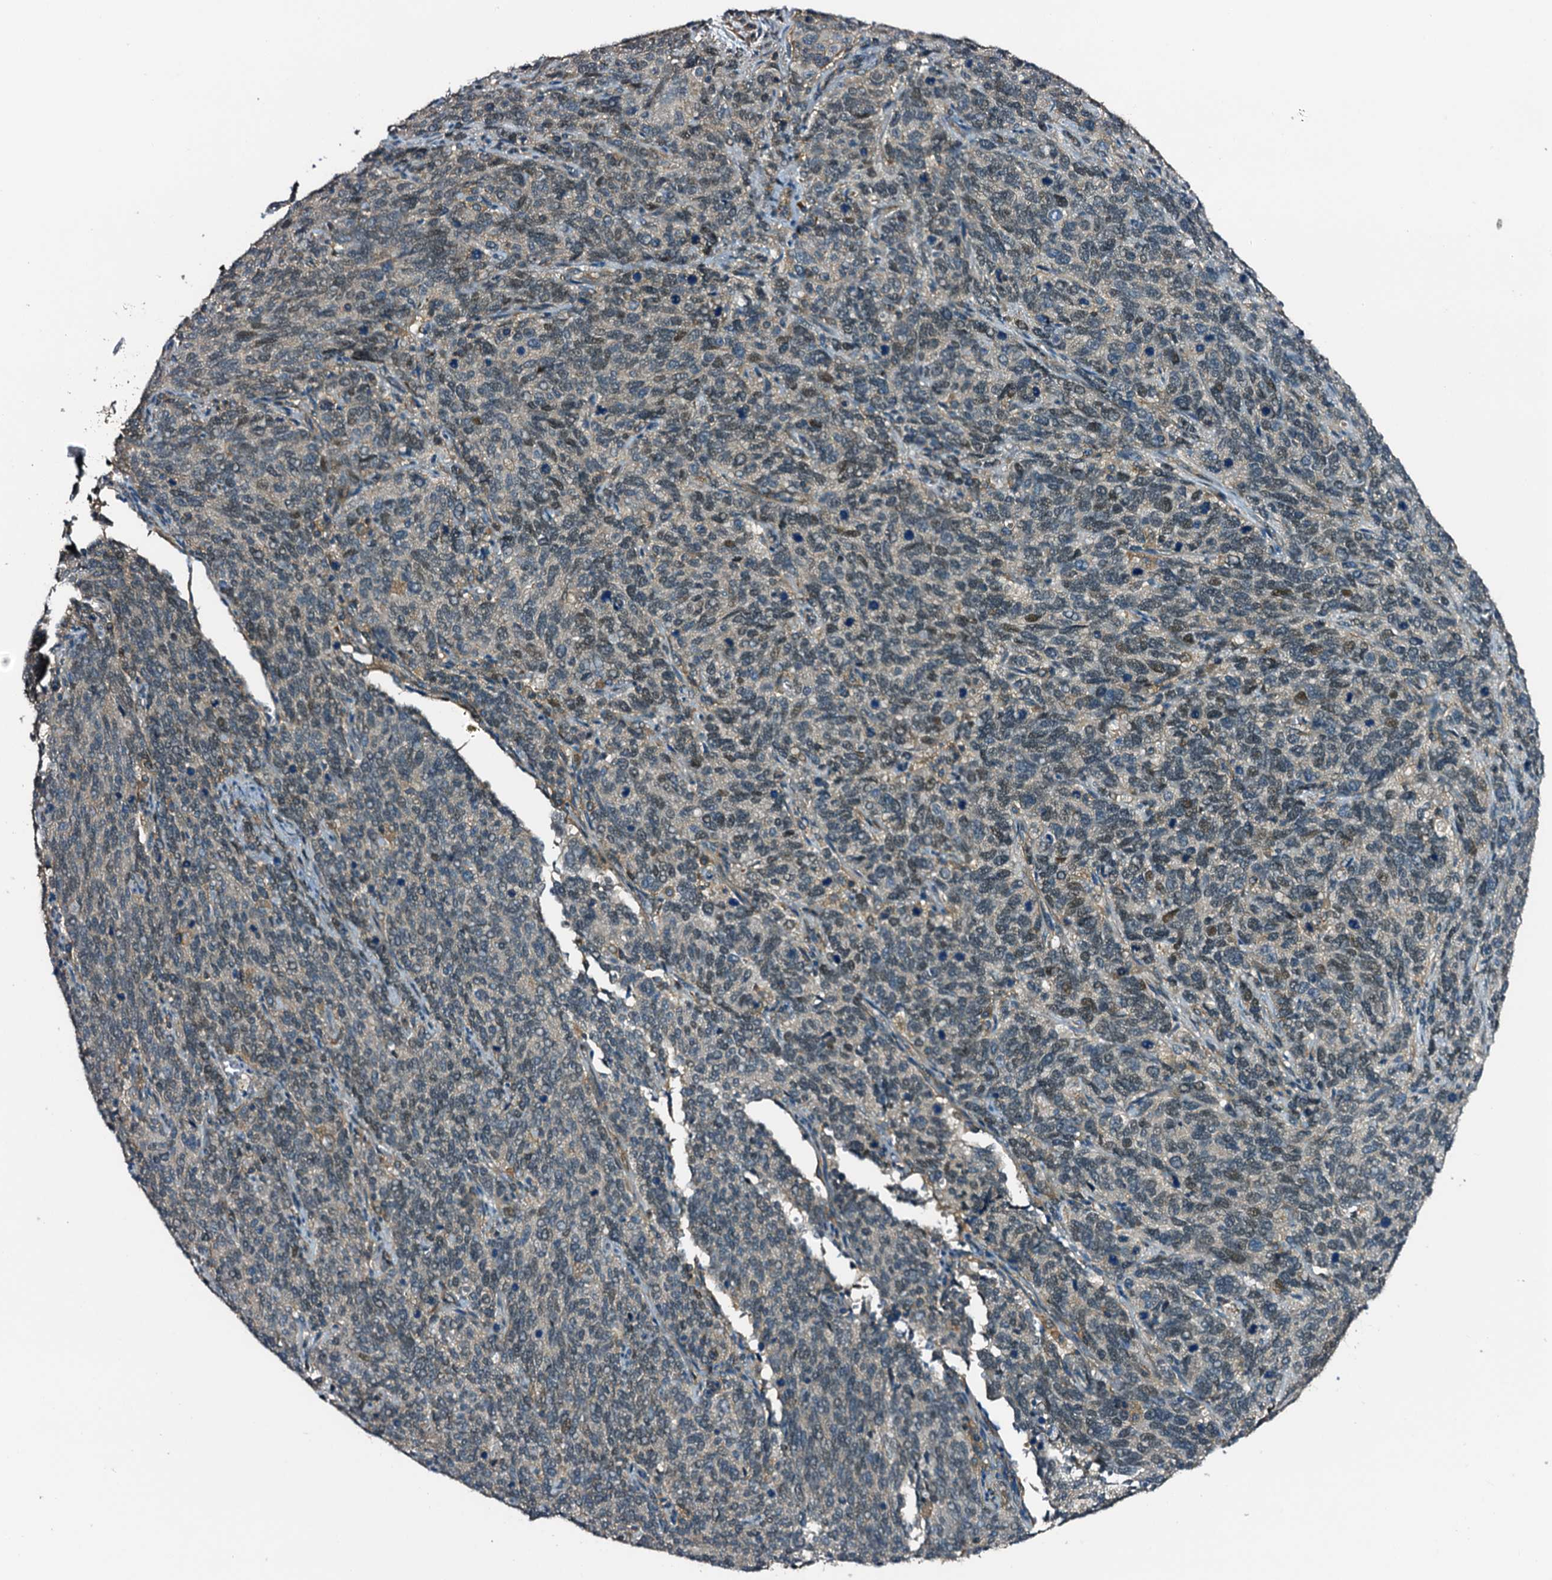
{"staining": {"intensity": "weak", "quantity": "25%-75%", "location": "cytoplasmic/membranous,nuclear"}, "tissue": "cervical cancer", "cell_type": "Tumor cells", "image_type": "cancer", "snomed": [{"axis": "morphology", "description": "Squamous cell carcinoma, NOS"}, {"axis": "topography", "description": "Cervix"}], "caption": "Protein analysis of cervical squamous cell carcinoma tissue exhibits weak cytoplasmic/membranous and nuclear positivity in approximately 25%-75% of tumor cells. Using DAB (3,3'-diaminobenzidine) (brown) and hematoxylin (blue) stains, captured at high magnification using brightfield microscopy.", "gene": "DUOXA1", "patient": {"sex": "female", "age": 60}}